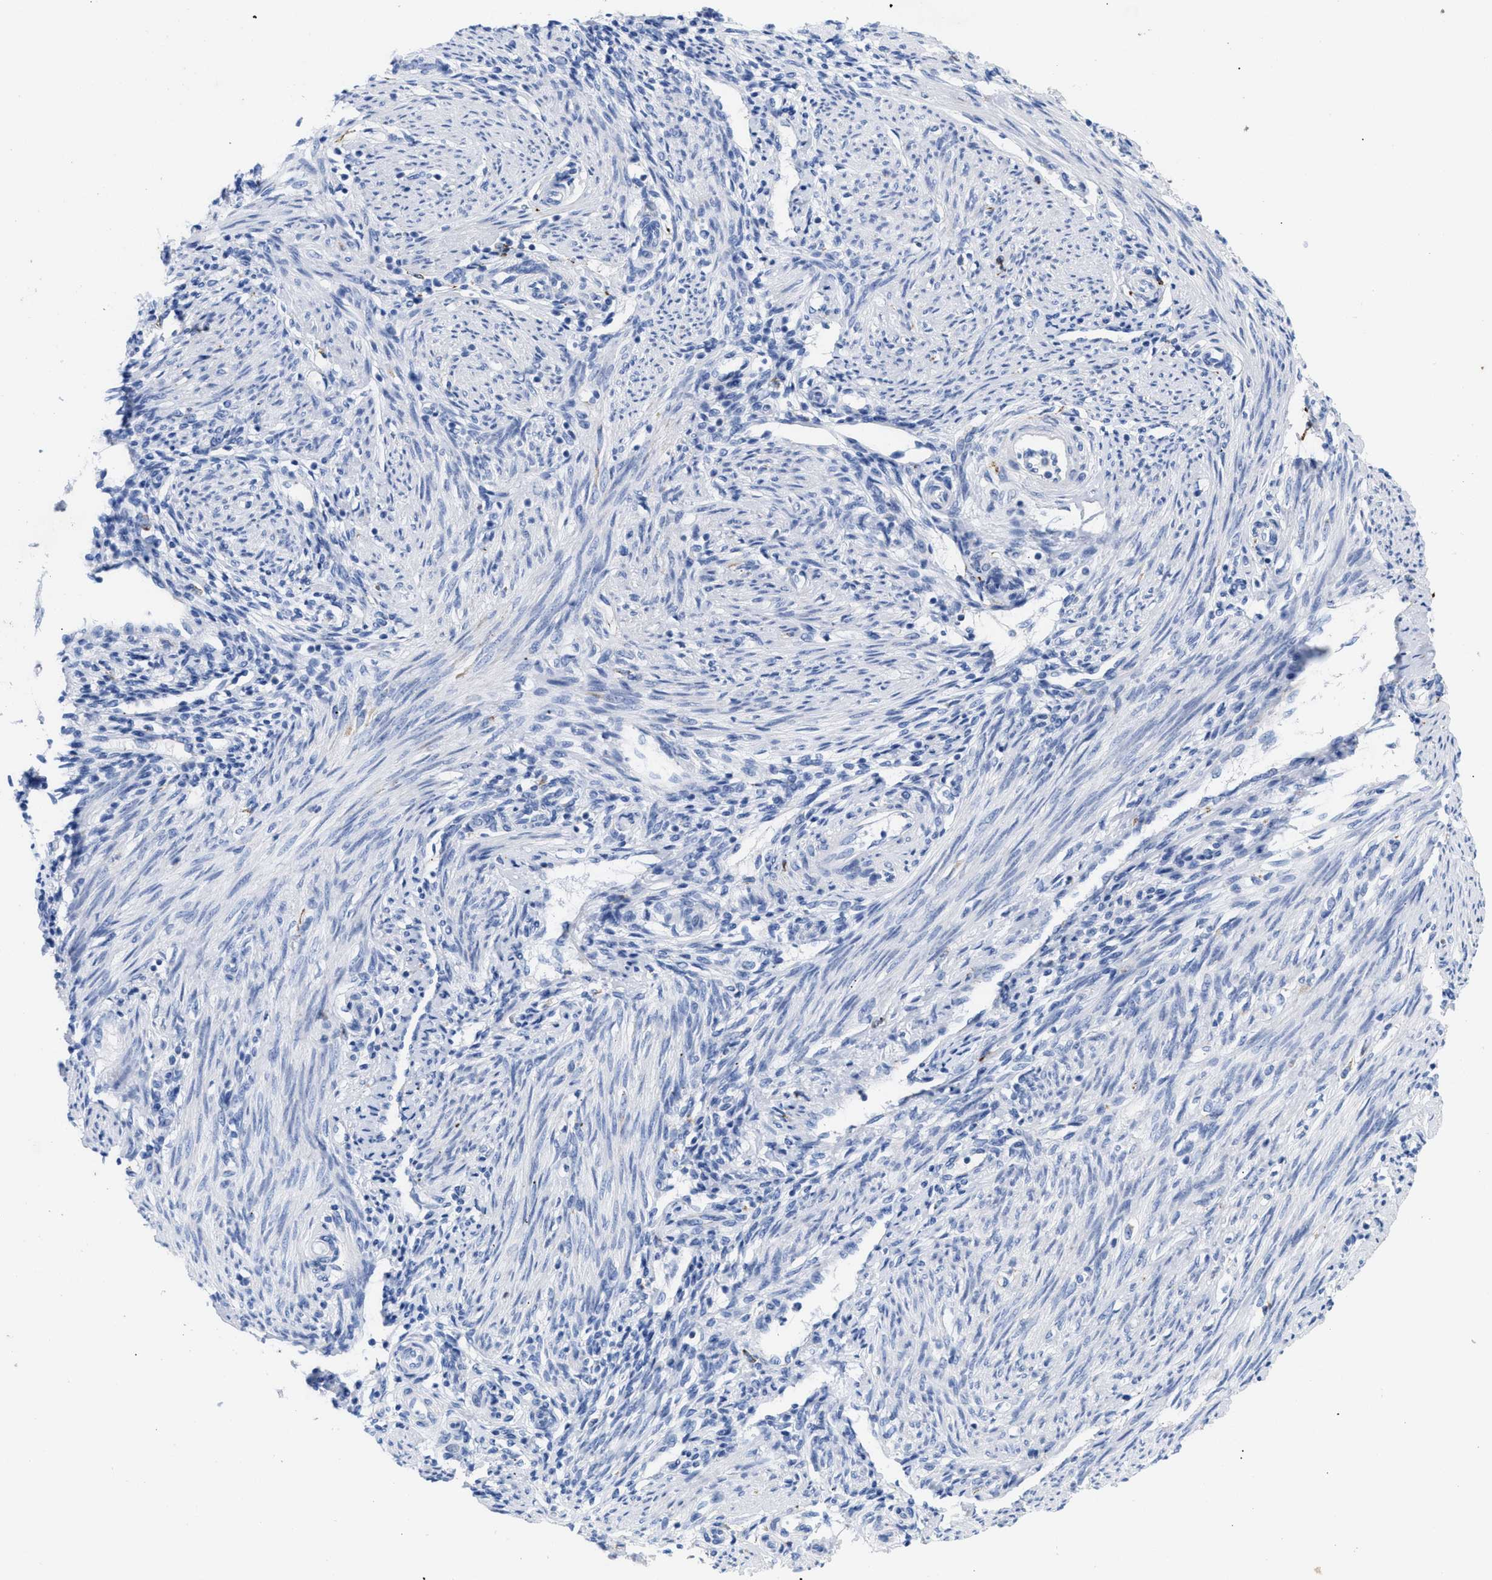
{"staining": {"intensity": "negative", "quantity": "none", "location": "none"}, "tissue": "endometrium", "cell_type": "Cells in endometrial stroma", "image_type": "normal", "snomed": [{"axis": "morphology", "description": "Normal tissue, NOS"}, {"axis": "topography", "description": "Endometrium"}], "caption": "Immunohistochemical staining of unremarkable human endometrium demonstrates no significant positivity in cells in endometrial stroma. The staining is performed using DAB (3,3'-diaminobenzidine) brown chromogen with nuclei counter-stained in using hematoxylin.", "gene": "DRAM2", "patient": {"sex": "female", "age": 42}}